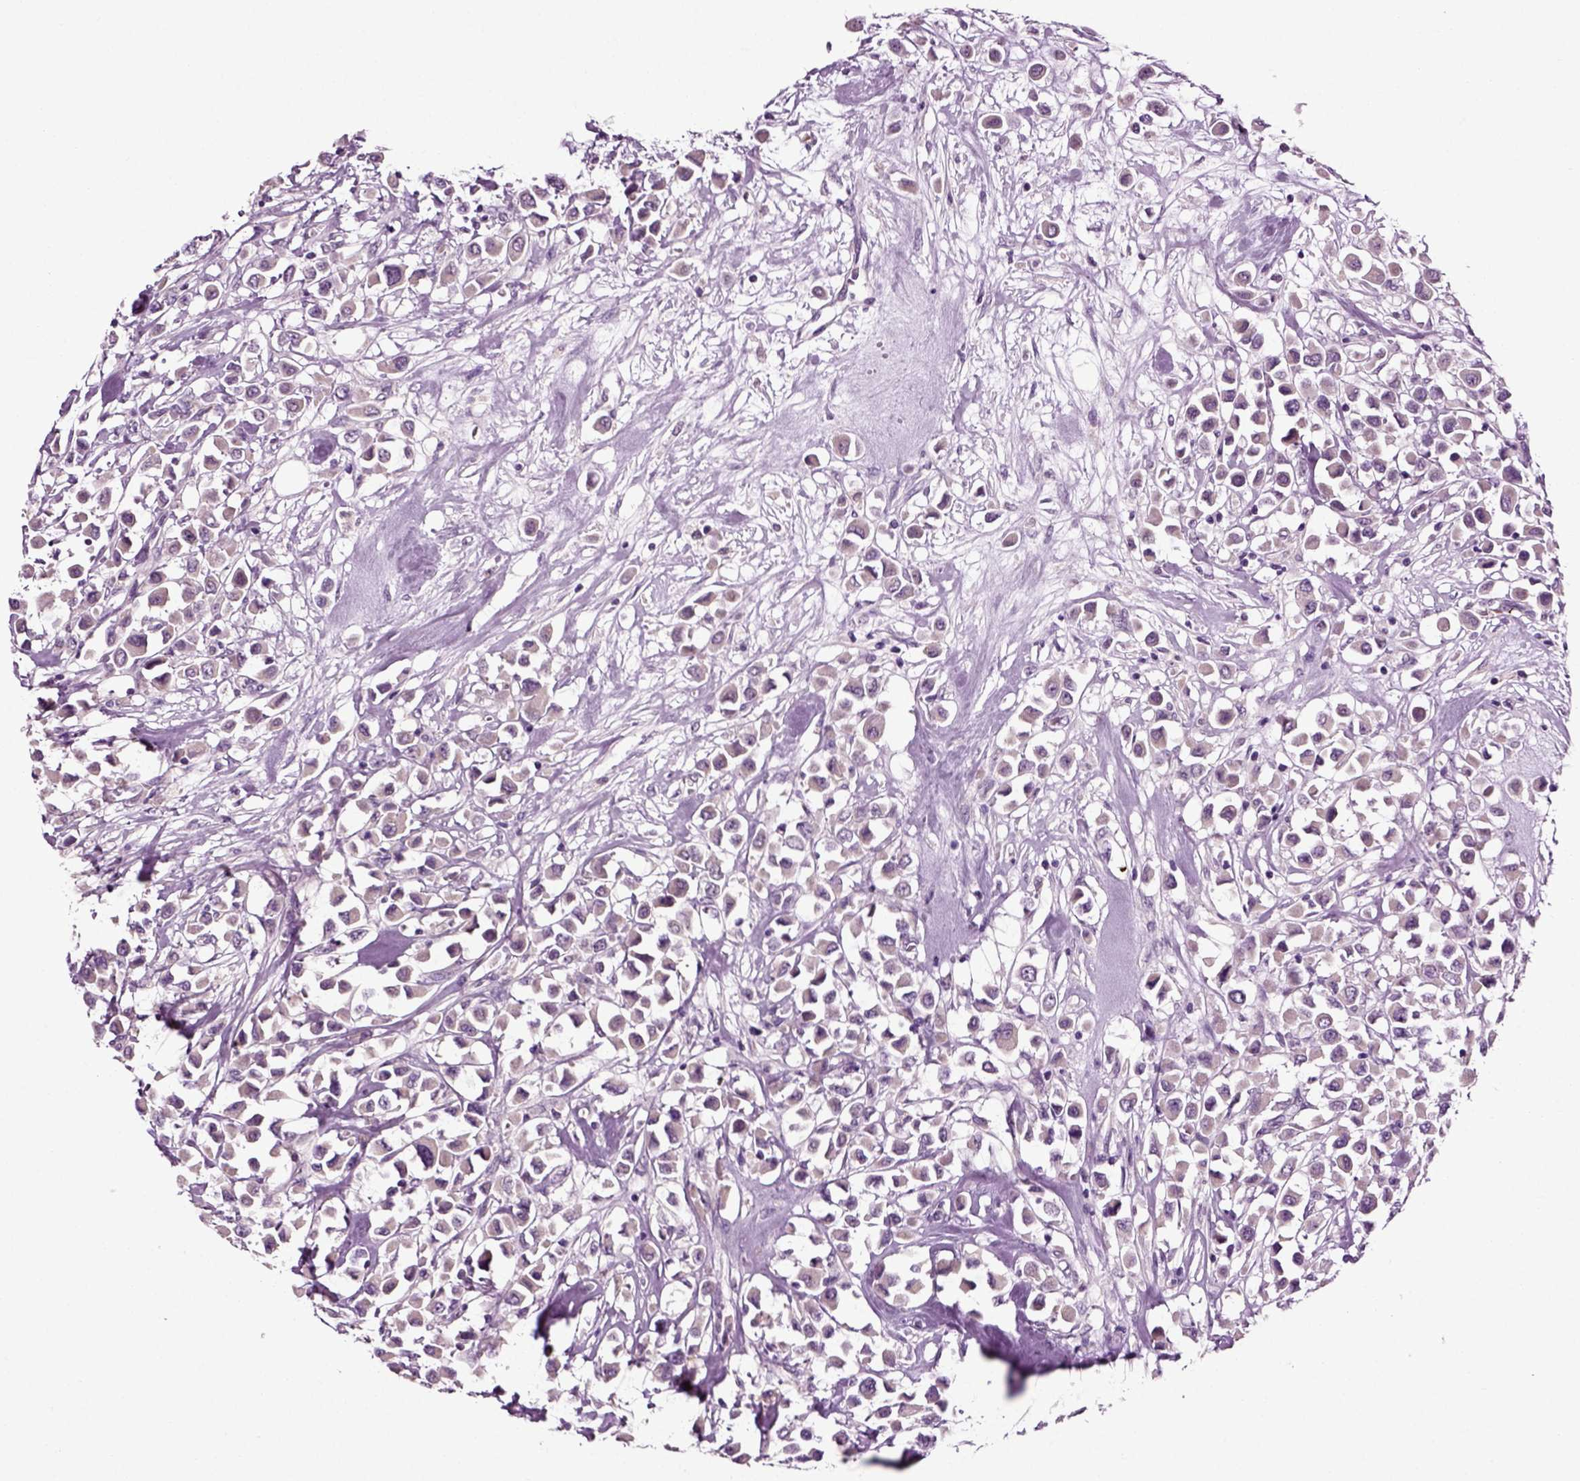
{"staining": {"intensity": "negative", "quantity": "none", "location": "none"}, "tissue": "breast cancer", "cell_type": "Tumor cells", "image_type": "cancer", "snomed": [{"axis": "morphology", "description": "Duct carcinoma"}, {"axis": "topography", "description": "Breast"}], "caption": "This is a histopathology image of IHC staining of breast cancer, which shows no positivity in tumor cells.", "gene": "SPATA17", "patient": {"sex": "female", "age": 61}}